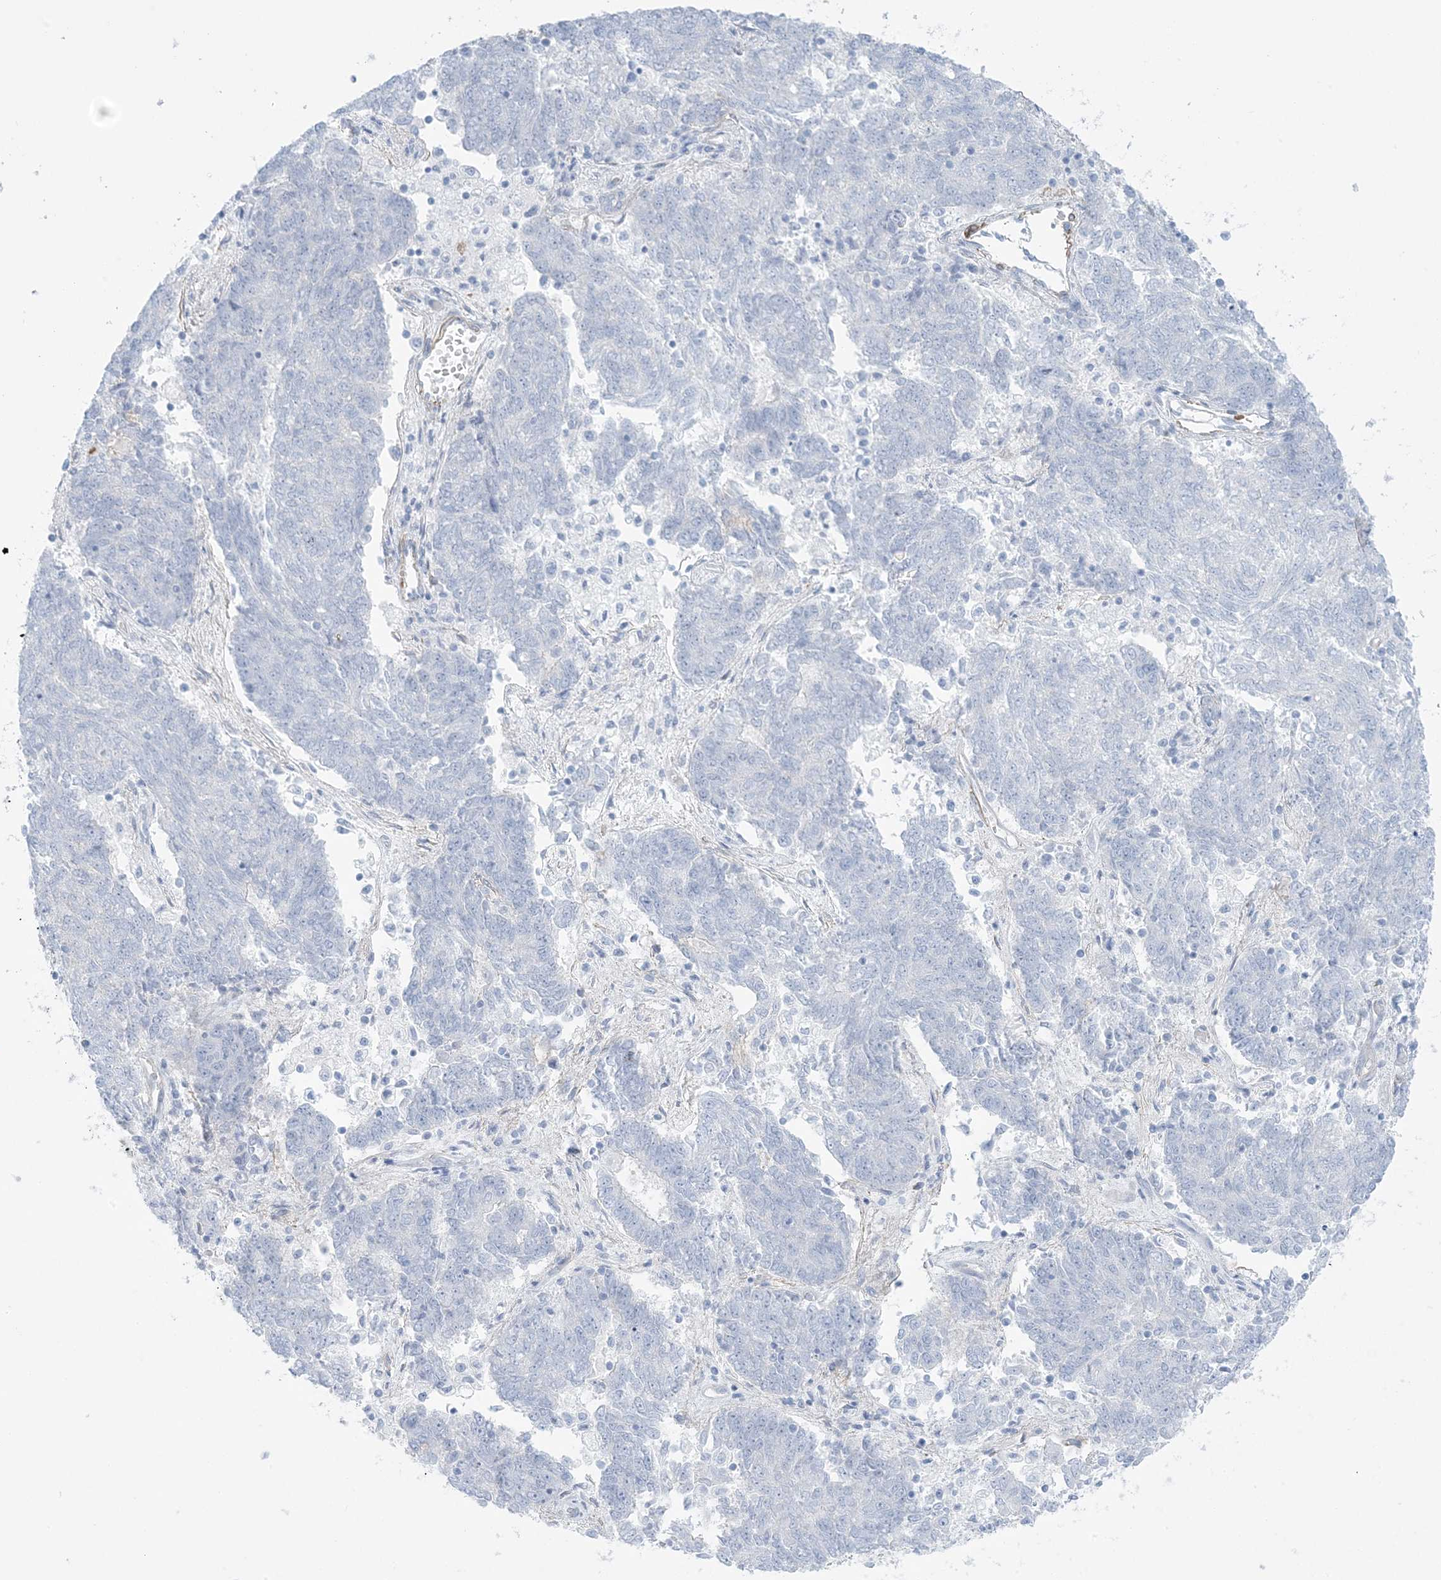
{"staining": {"intensity": "negative", "quantity": "none", "location": "none"}, "tissue": "endometrial cancer", "cell_type": "Tumor cells", "image_type": "cancer", "snomed": [{"axis": "morphology", "description": "Adenocarcinoma, NOS"}, {"axis": "topography", "description": "Endometrium"}], "caption": "Human endometrial cancer (adenocarcinoma) stained for a protein using immunohistochemistry displays no staining in tumor cells.", "gene": "AGXT", "patient": {"sex": "female", "age": 80}}